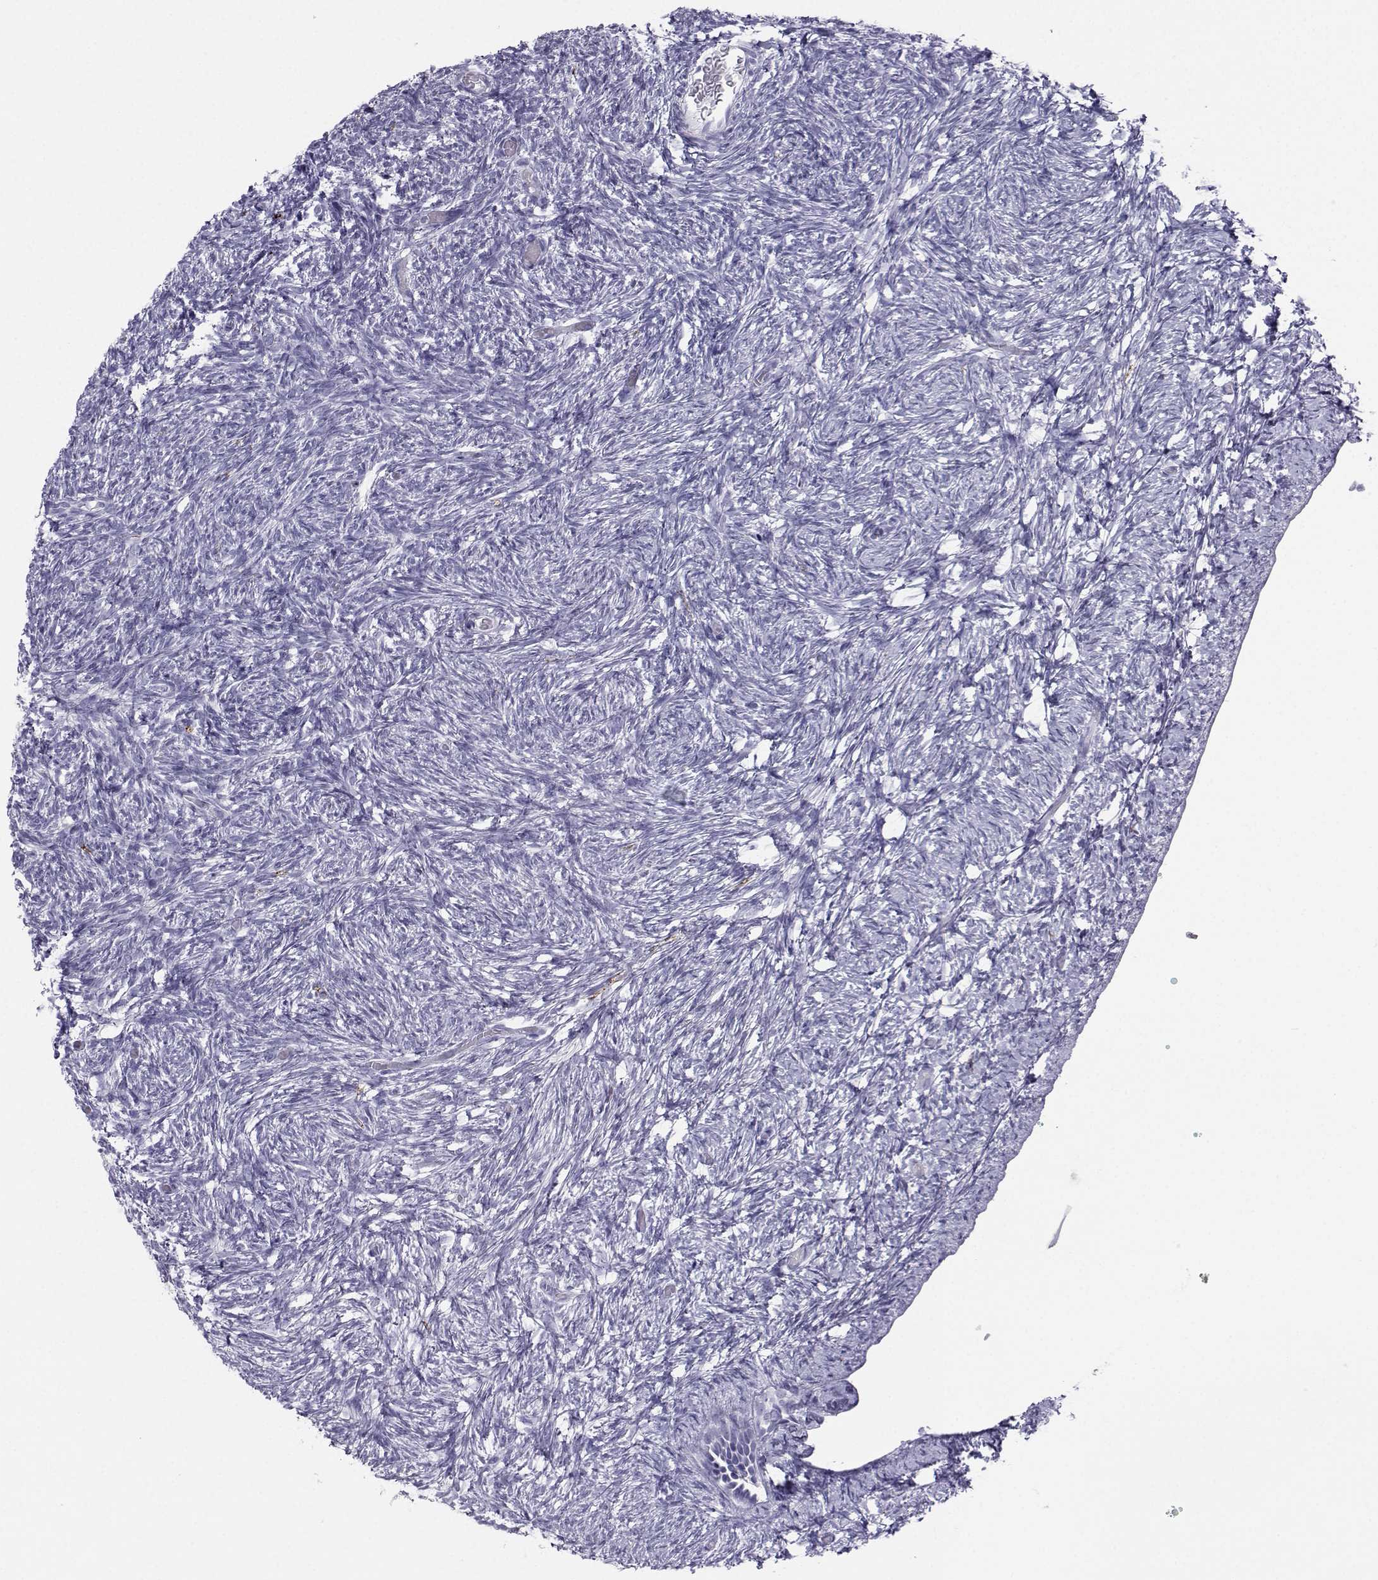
{"staining": {"intensity": "negative", "quantity": "none", "location": "none"}, "tissue": "ovary", "cell_type": "Ovarian stroma cells", "image_type": "normal", "snomed": [{"axis": "morphology", "description": "Normal tissue, NOS"}, {"axis": "topography", "description": "Ovary"}], "caption": "DAB (3,3'-diaminobenzidine) immunohistochemical staining of normal human ovary exhibits no significant positivity in ovarian stroma cells. (Brightfield microscopy of DAB immunohistochemistry at high magnification).", "gene": "SST", "patient": {"sex": "female", "age": 39}}